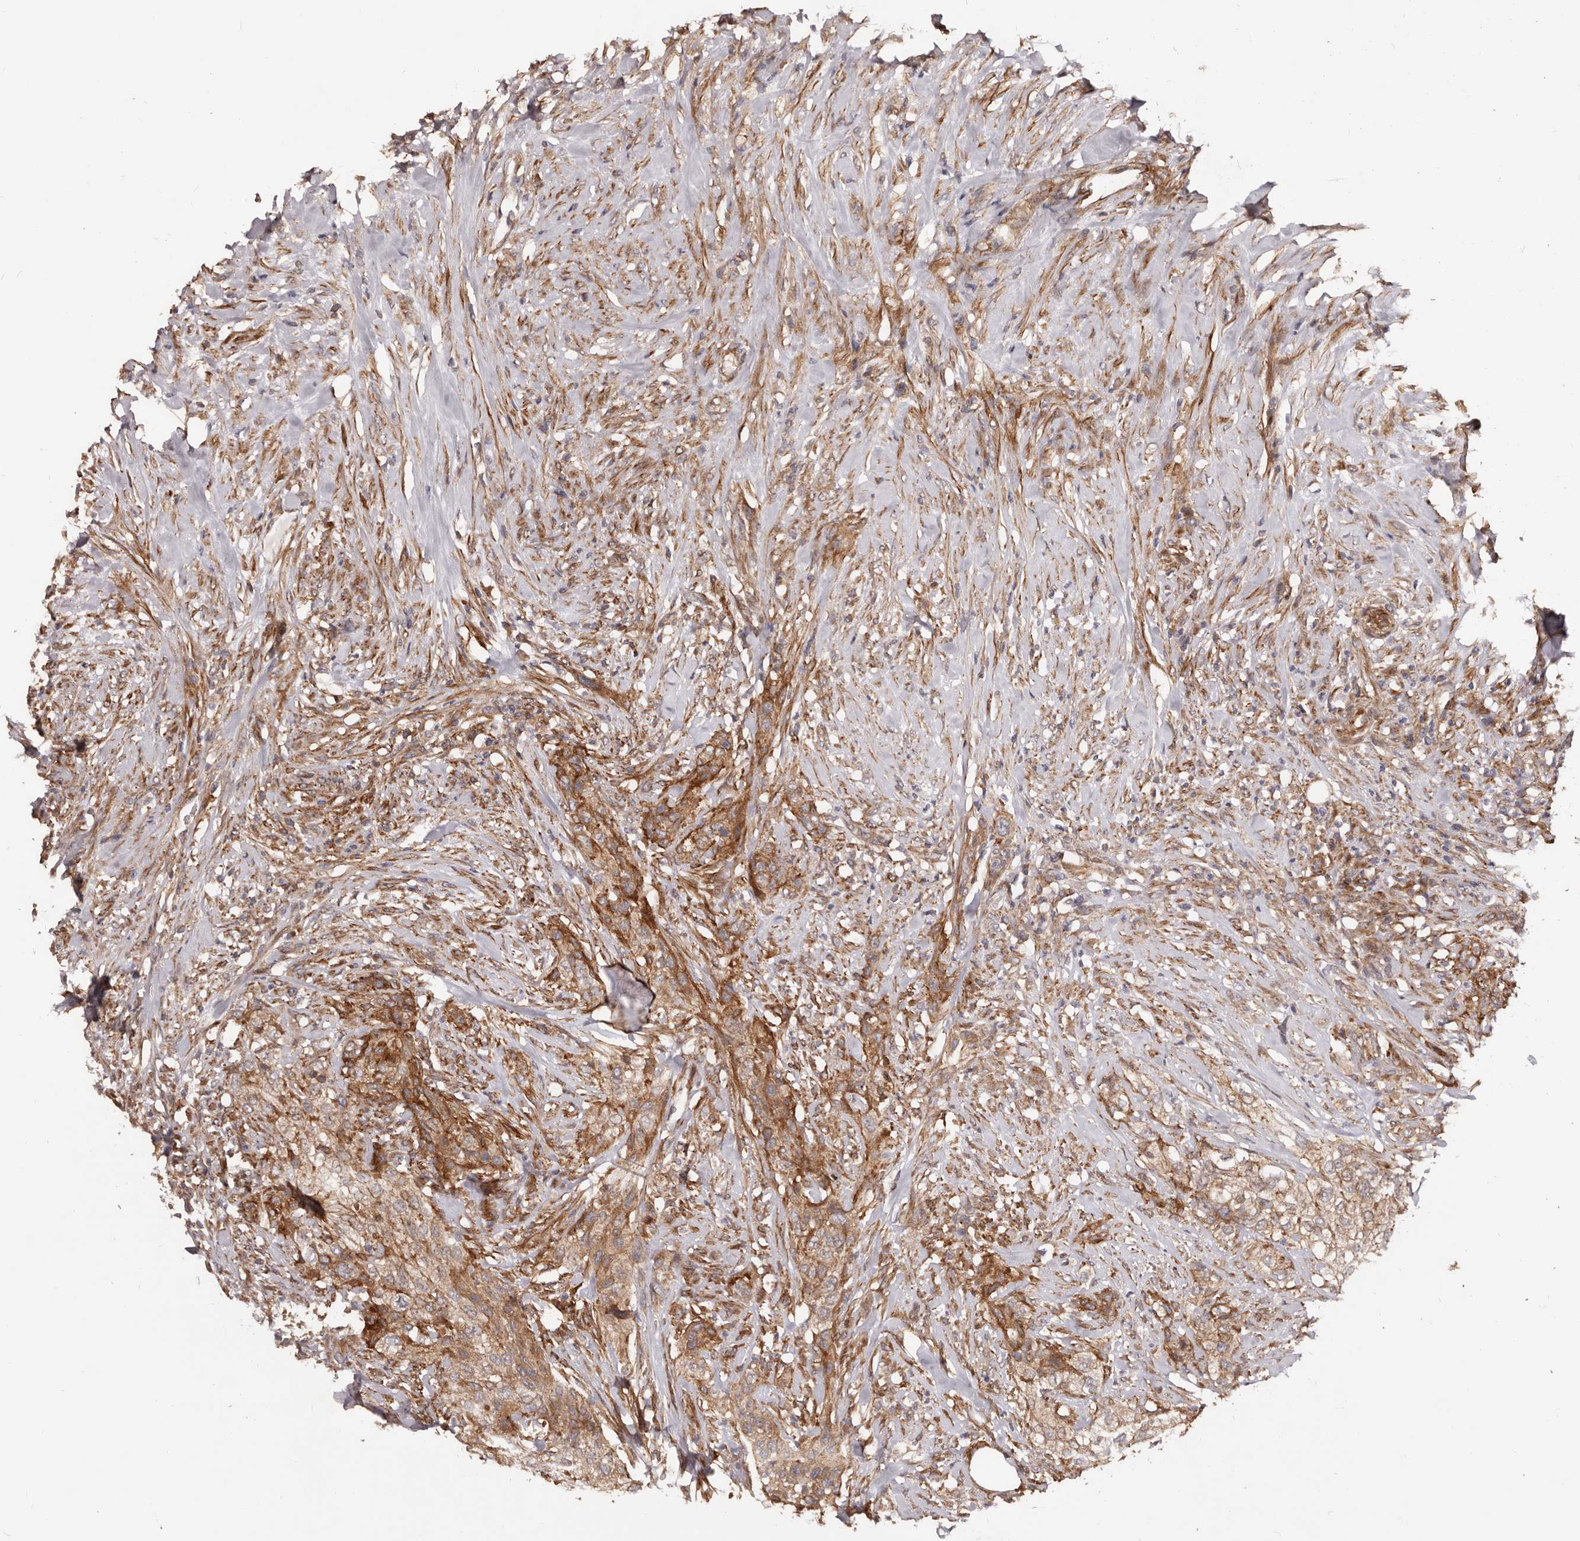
{"staining": {"intensity": "moderate", "quantity": ">75%", "location": "cytoplasmic/membranous"}, "tissue": "urothelial cancer", "cell_type": "Tumor cells", "image_type": "cancer", "snomed": [{"axis": "morphology", "description": "Urothelial carcinoma, High grade"}, {"axis": "topography", "description": "Urinary bladder"}], "caption": "Tumor cells demonstrate moderate cytoplasmic/membranous staining in about >75% of cells in high-grade urothelial carcinoma. Nuclei are stained in blue.", "gene": "GTPBP1", "patient": {"sex": "male", "age": 35}}